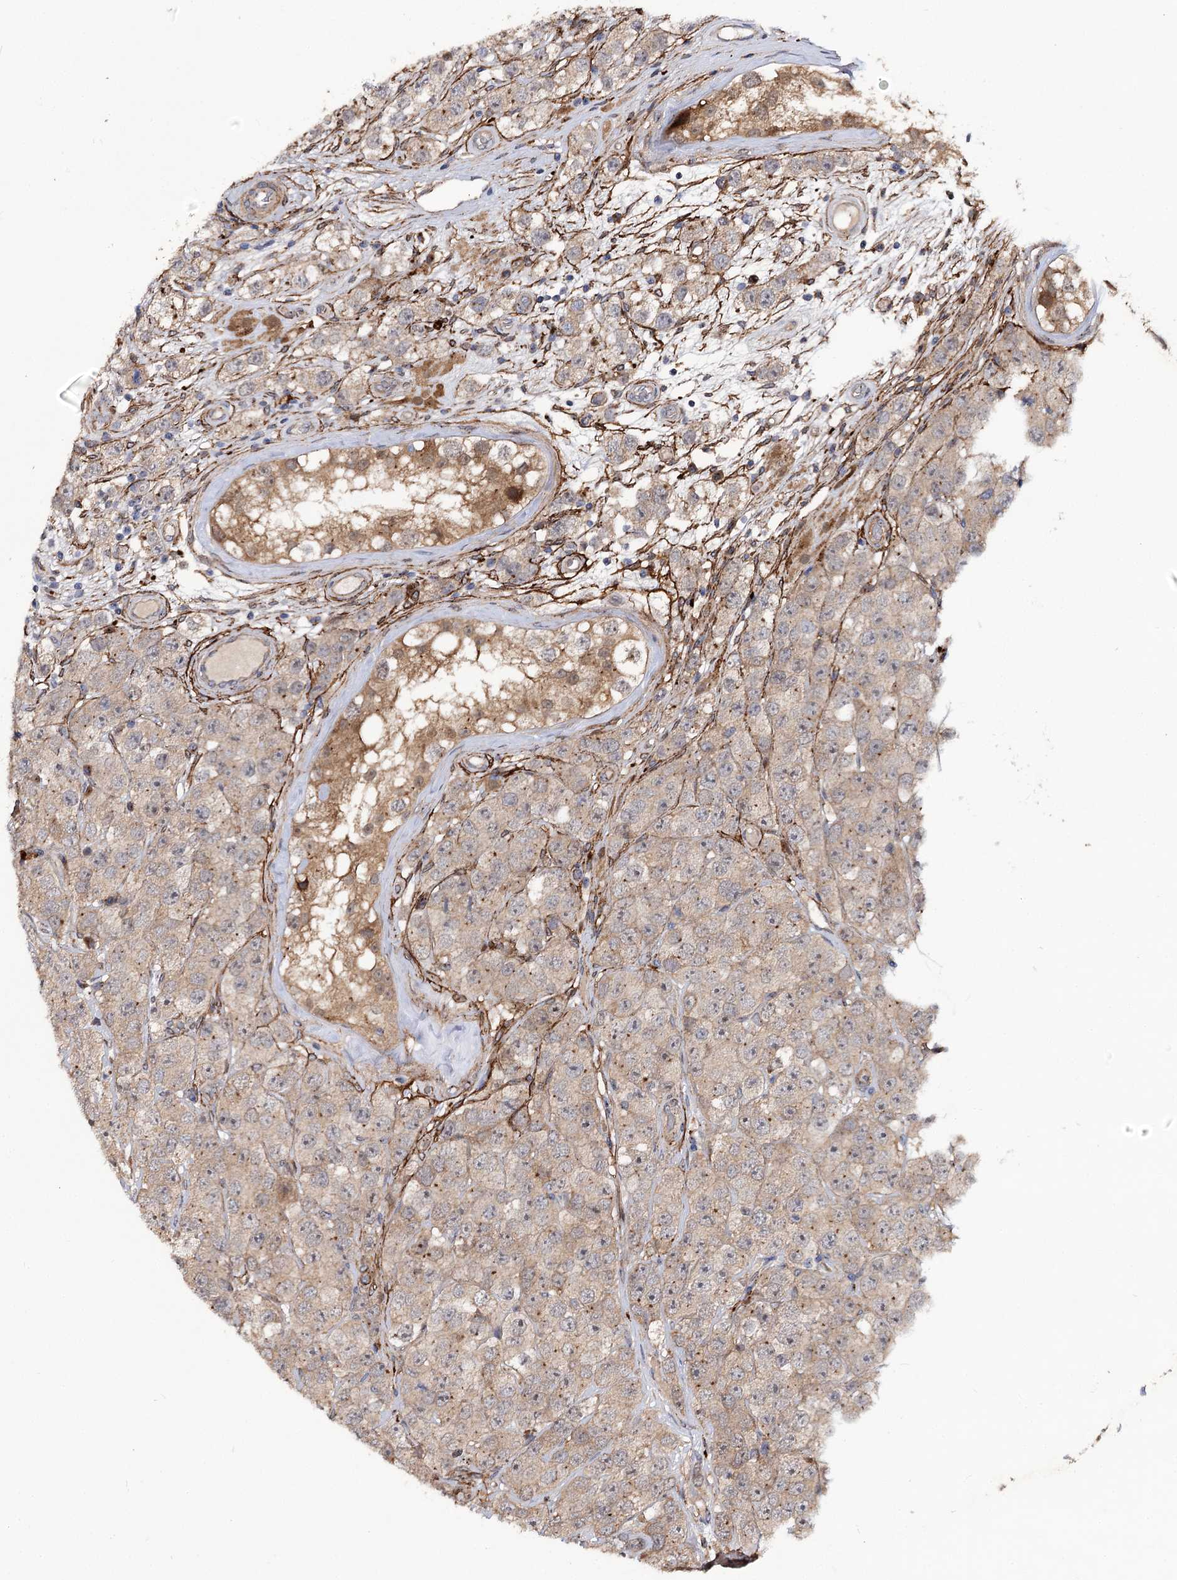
{"staining": {"intensity": "weak", "quantity": ">75%", "location": "cytoplasmic/membranous"}, "tissue": "testis cancer", "cell_type": "Tumor cells", "image_type": "cancer", "snomed": [{"axis": "morphology", "description": "Seminoma, NOS"}, {"axis": "topography", "description": "Testis"}], "caption": "The image displays immunohistochemical staining of testis cancer. There is weak cytoplasmic/membranous expression is appreciated in about >75% of tumor cells. (IHC, brightfield microscopy, high magnification).", "gene": "MINDY3", "patient": {"sex": "male", "age": 28}}